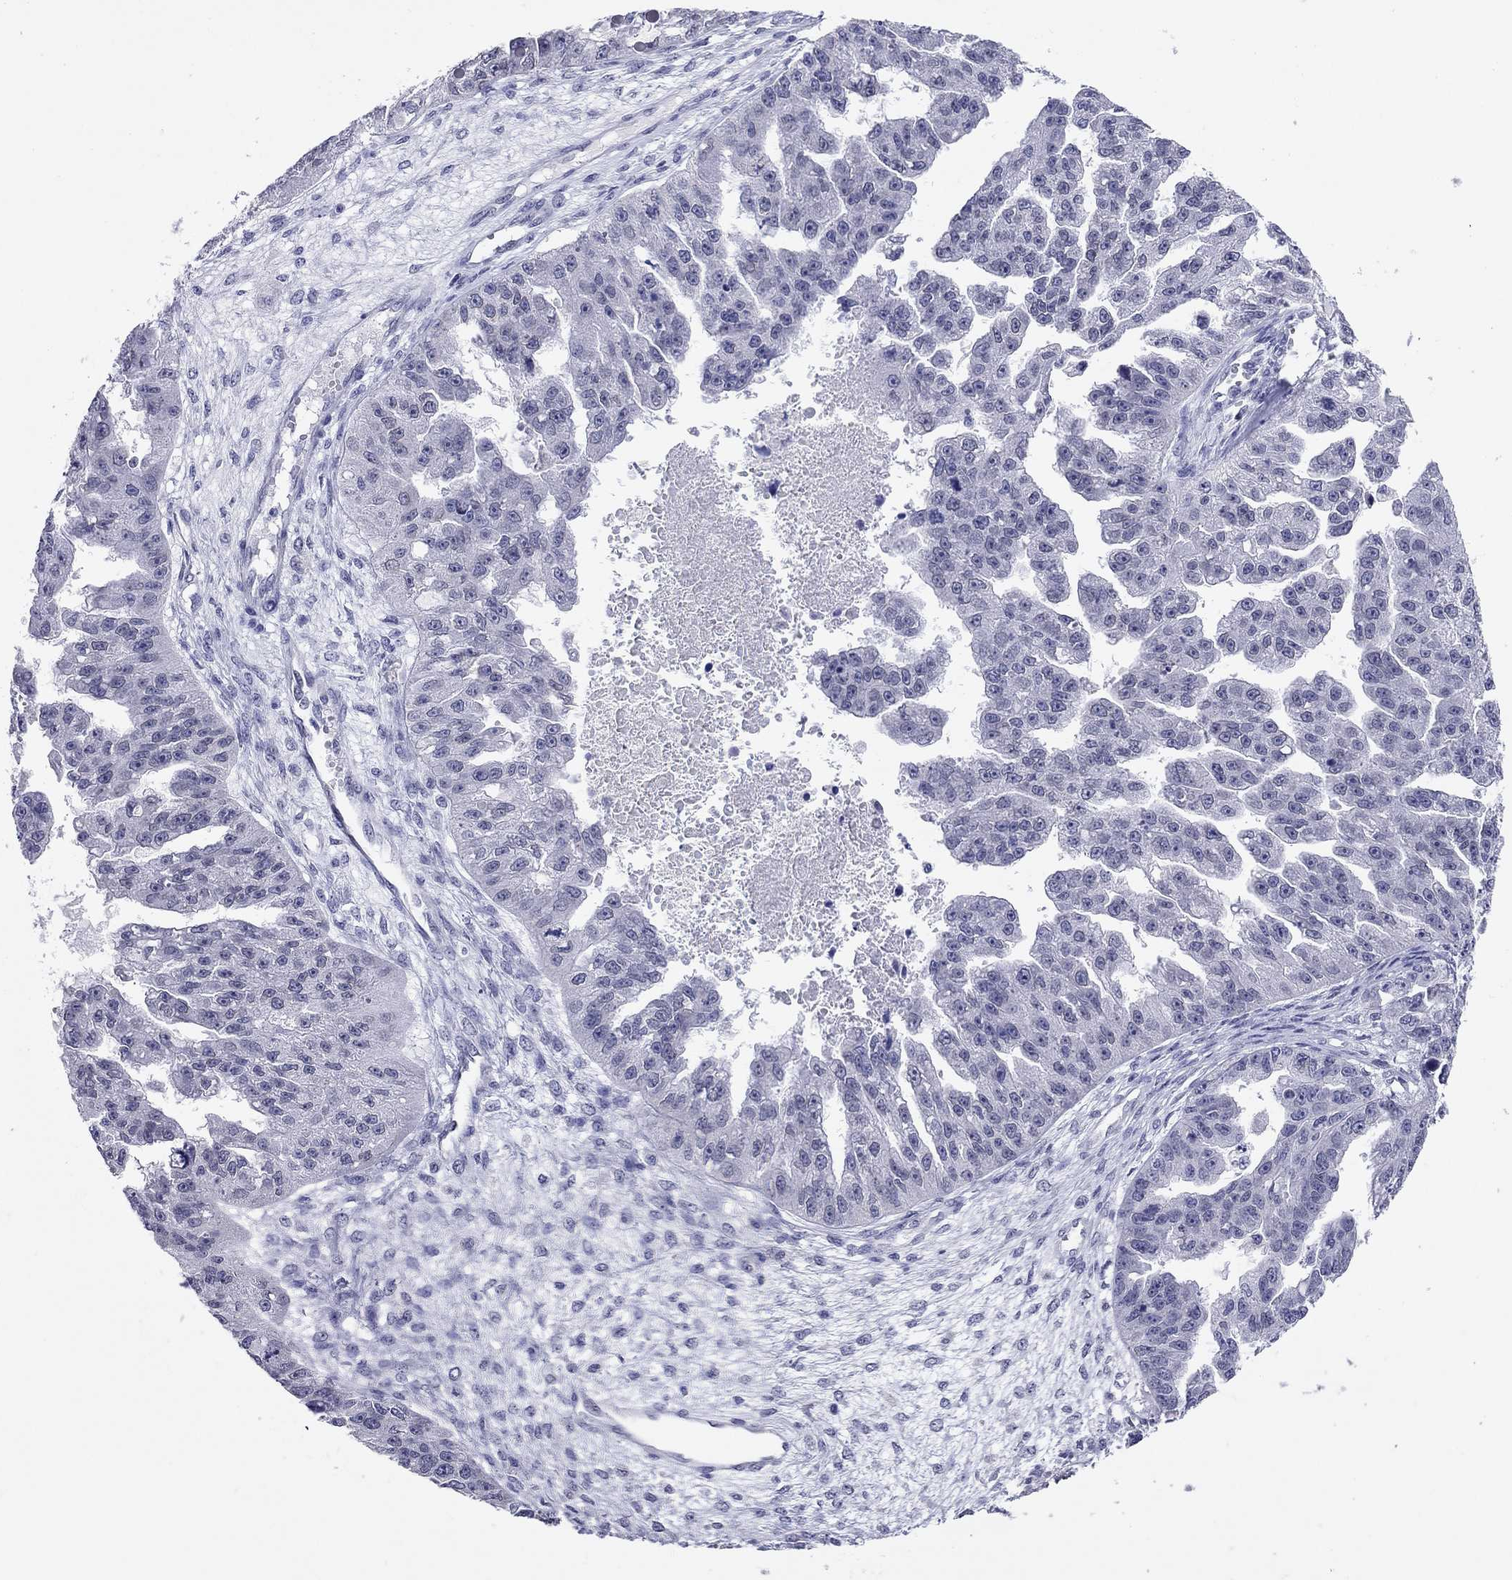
{"staining": {"intensity": "negative", "quantity": "none", "location": "none"}, "tissue": "ovarian cancer", "cell_type": "Tumor cells", "image_type": "cancer", "snomed": [{"axis": "morphology", "description": "Cystadenocarcinoma, serous, NOS"}, {"axis": "topography", "description": "Ovary"}], "caption": "Ovarian cancer was stained to show a protein in brown. There is no significant positivity in tumor cells.", "gene": "ARMC12", "patient": {"sex": "female", "age": 58}}